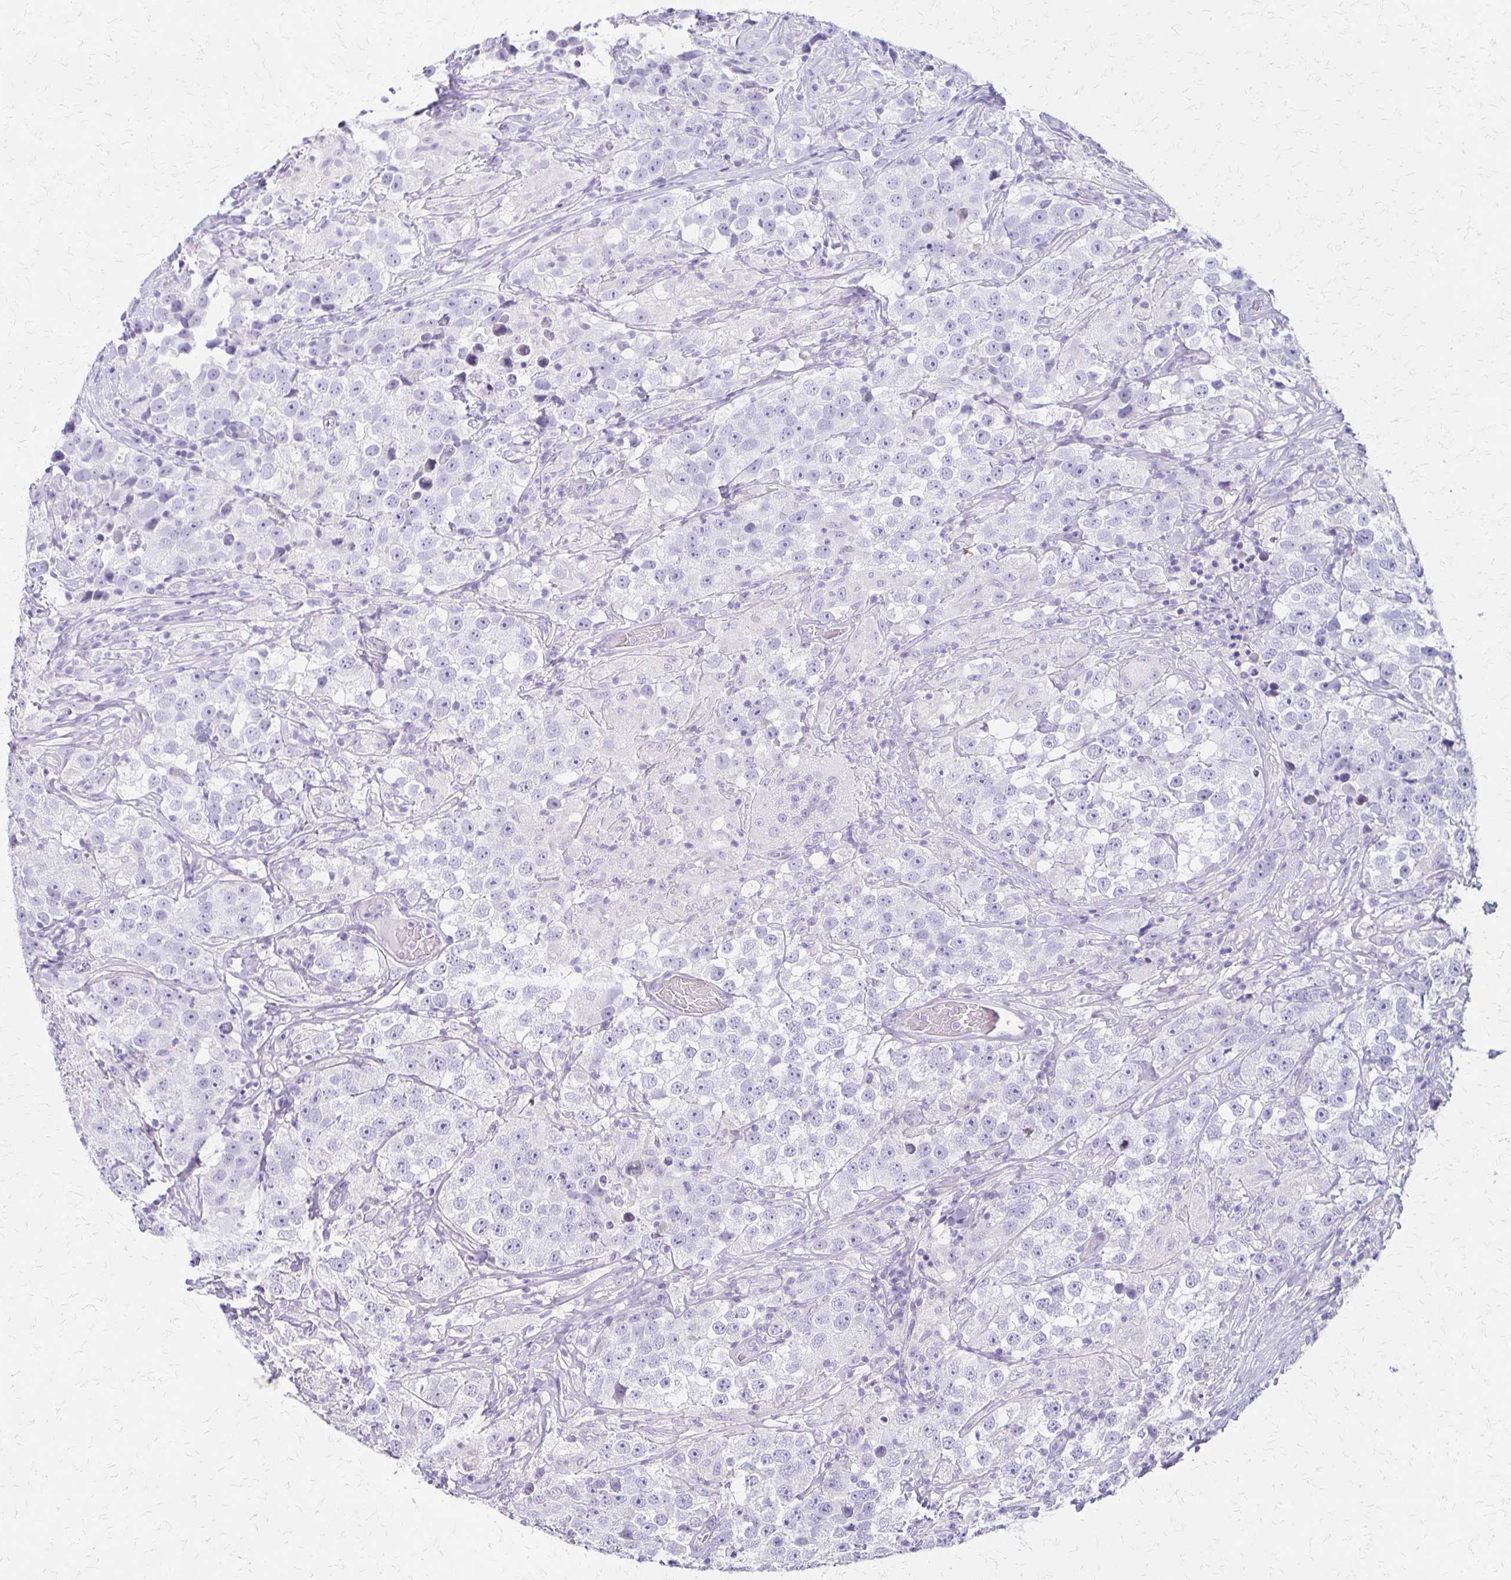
{"staining": {"intensity": "negative", "quantity": "none", "location": "none"}, "tissue": "testis cancer", "cell_type": "Tumor cells", "image_type": "cancer", "snomed": [{"axis": "morphology", "description": "Seminoma, NOS"}, {"axis": "topography", "description": "Testis"}], "caption": "Histopathology image shows no protein positivity in tumor cells of testis cancer tissue. Brightfield microscopy of immunohistochemistry stained with DAB (3,3'-diaminobenzidine) (brown) and hematoxylin (blue), captured at high magnification.", "gene": "IVL", "patient": {"sex": "male", "age": 46}}